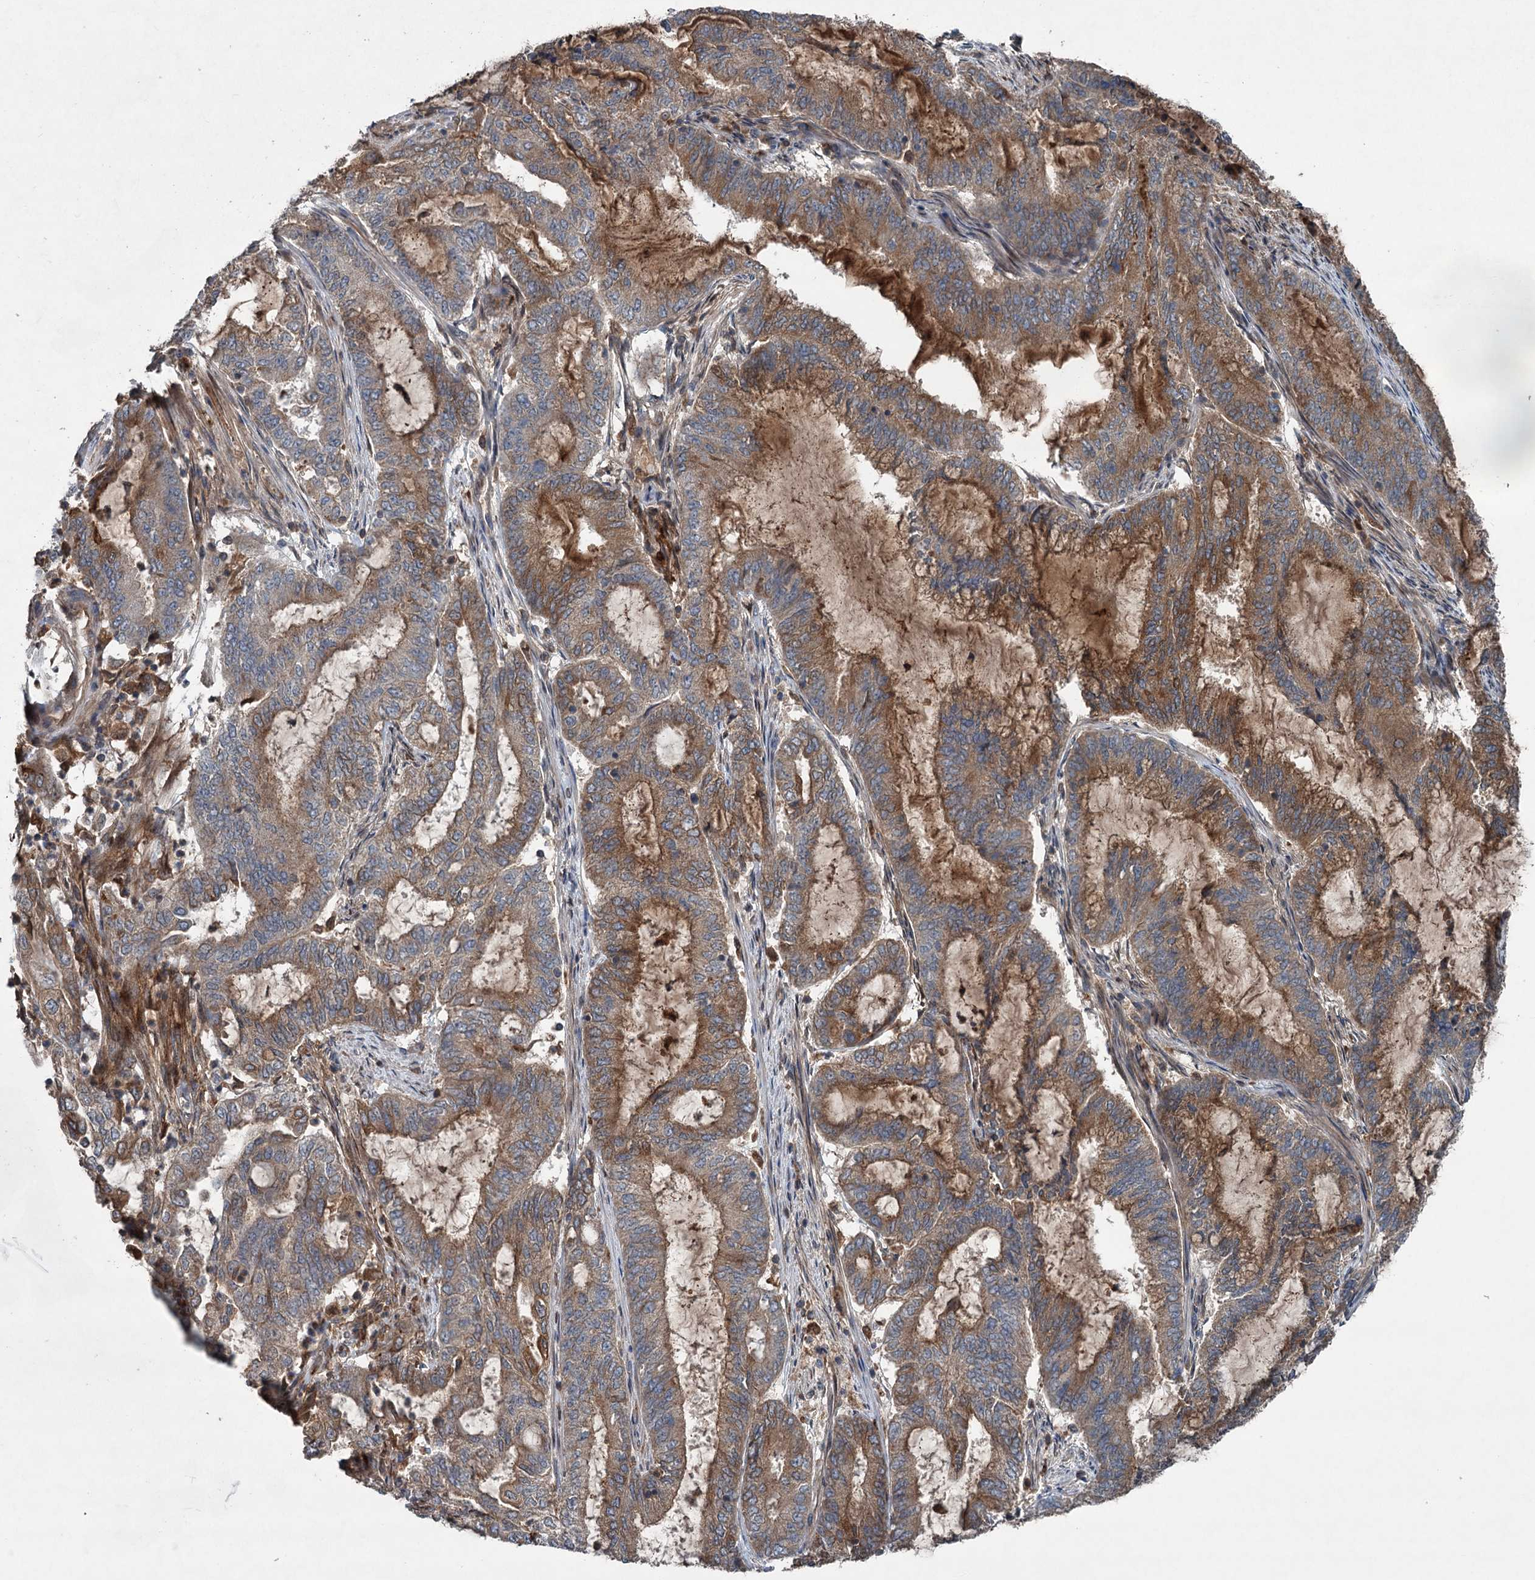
{"staining": {"intensity": "moderate", "quantity": ">75%", "location": "cytoplasmic/membranous"}, "tissue": "endometrial cancer", "cell_type": "Tumor cells", "image_type": "cancer", "snomed": [{"axis": "morphology", "description": "Adenocarcinoma, NOS"}, {"axis": "topography", "description": "Endometrium"}], "caption": "Protein staining shows moderate cytoplasmic/membranous positivity in approximately >75% of tumor cells in endometrial cancer. (brown staining indicates protein expression, while blue staining denotes nuclei).", "gene": "TAPBPL", "patient": {"sex": "female", "age": 51}}